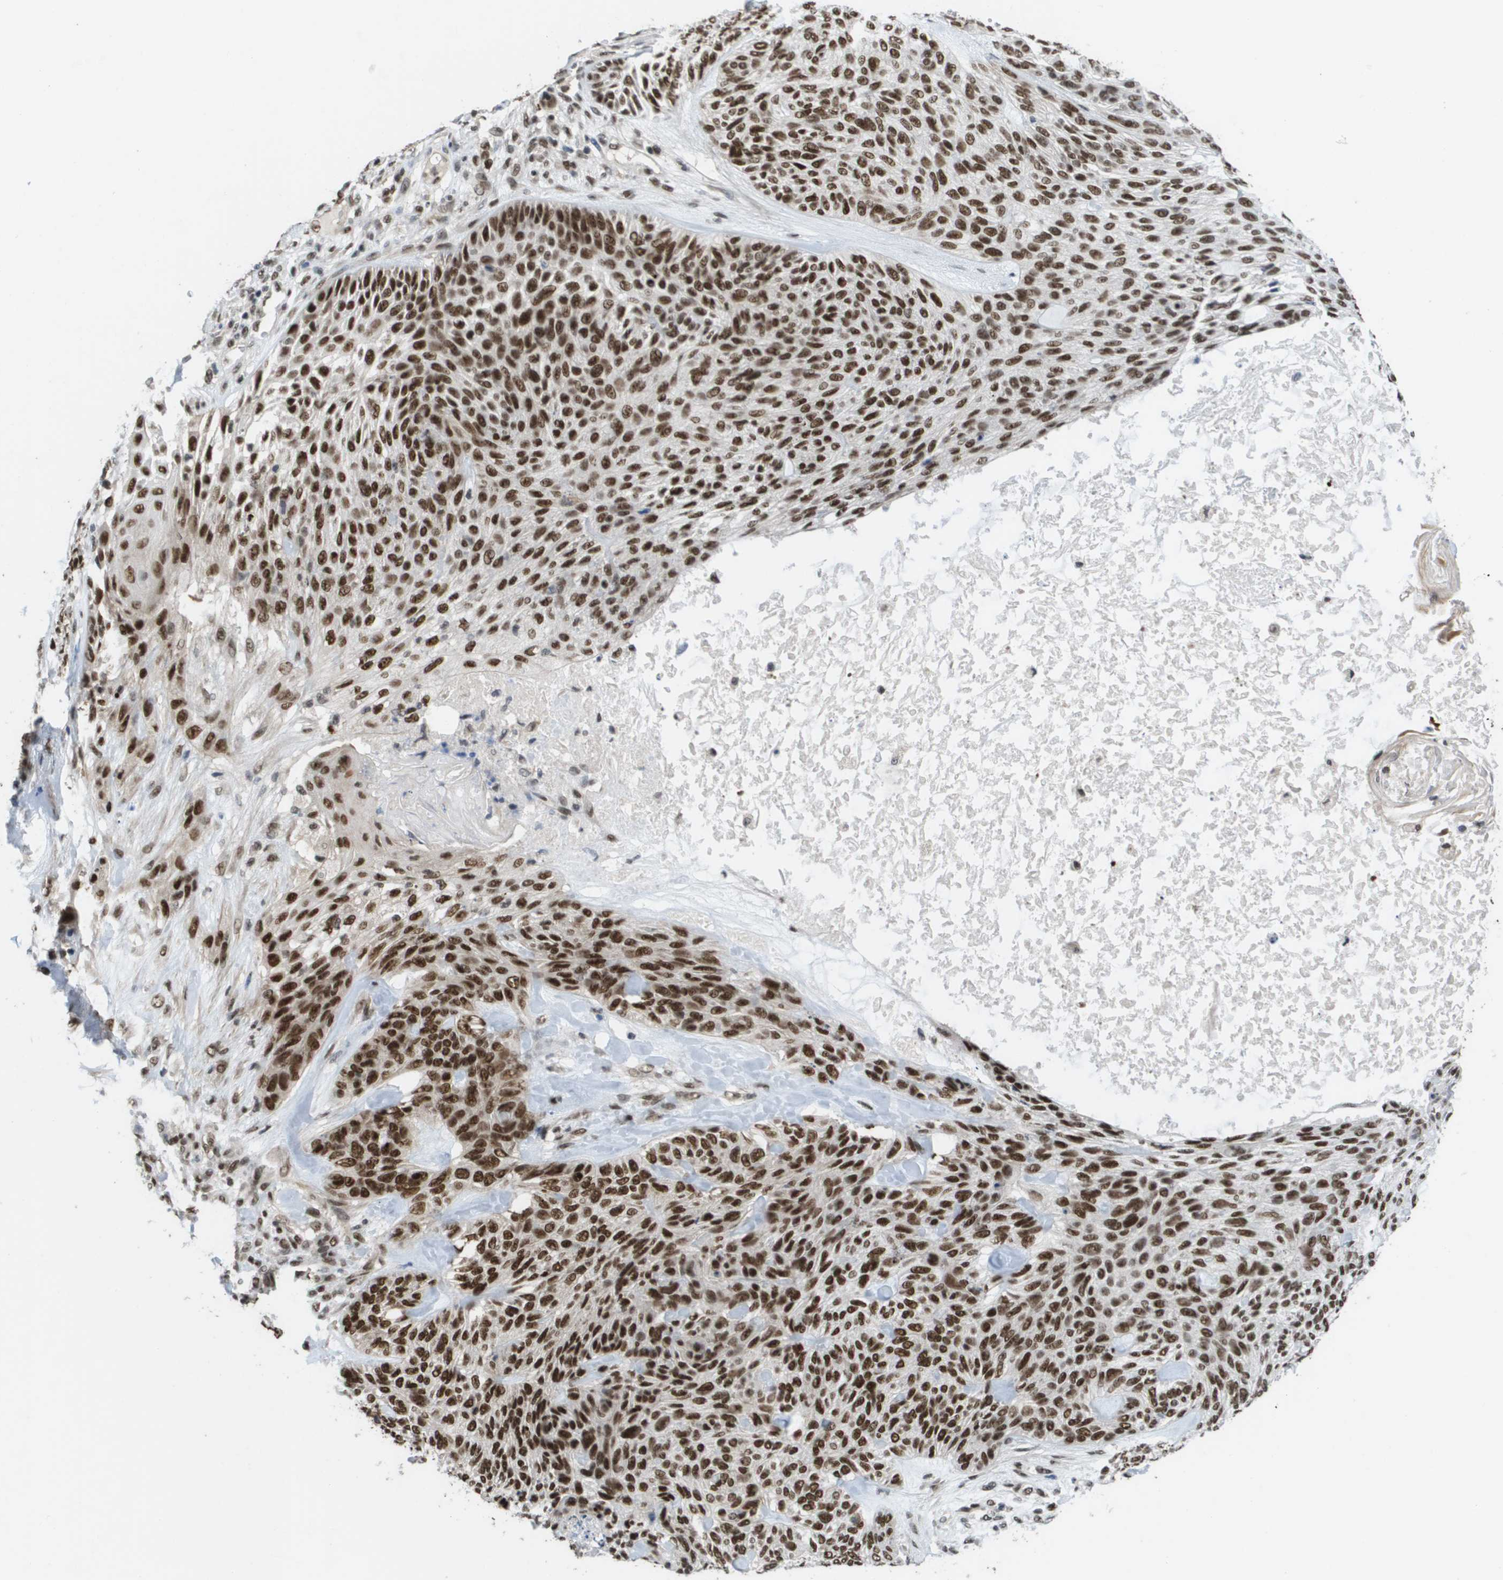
{"staining": {"intensity": "strong", "quantity": ">75%", "location": "nuclear"}, "tissue": "skin cancer", "cell_type": "Tumor cells", "image_type": "cancer", "snomed": [{"axis": "morphology", "description": "Basal cell carcinoma"}, {"axis": "topography", "description": "Skin"}], "caption": "Immunohistochemical staining of skin basal cell carcinoma demonstrates high levels of strong nuclear protein staining in approximately >75% of tumor cells.", "gene": "CDT1", "patient": {"sex": "male", "age": 55}}